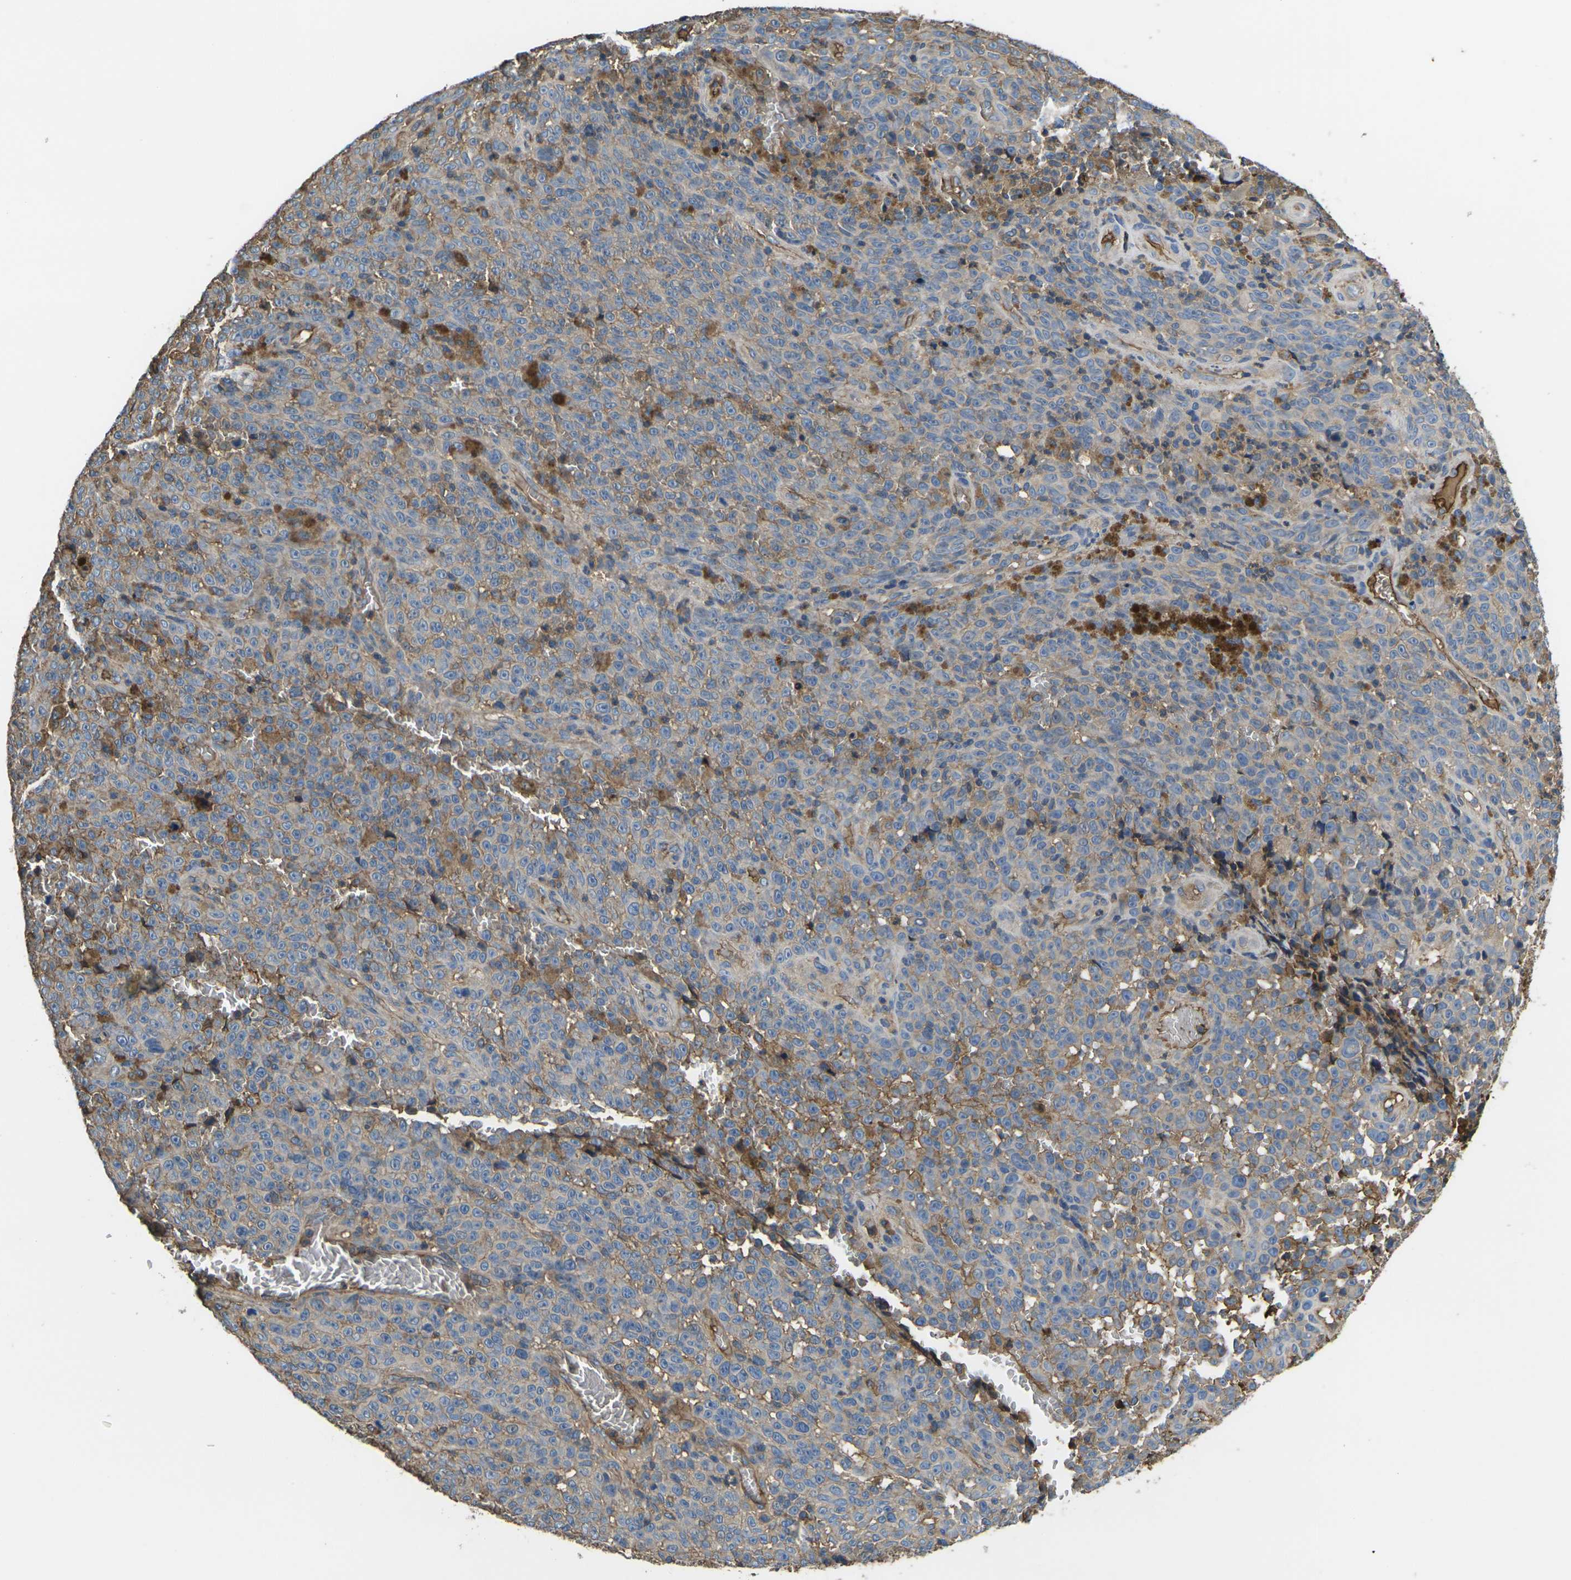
{"staining": {"intensity": "moderate", "quantity": "25%-75%", "location": "cytoplasmic/membranous"}, "tissue": "melanoma", "cell_type": "Tumor cells", "image_type": "cancer", "snomed": [{"axis": "morphology", "description": "Malignant melanoma, NOS"}, {"axis": "topography", "description": "Skin"}], "caption": "DAB immunohistochemical staining of melanoma exhibits moderate cytoplasmic/membranous protein staining in approximately 25%-75% of tumor cells.", "gene": "HSPG2", "patient": {"sex": "female", "age": 82}}